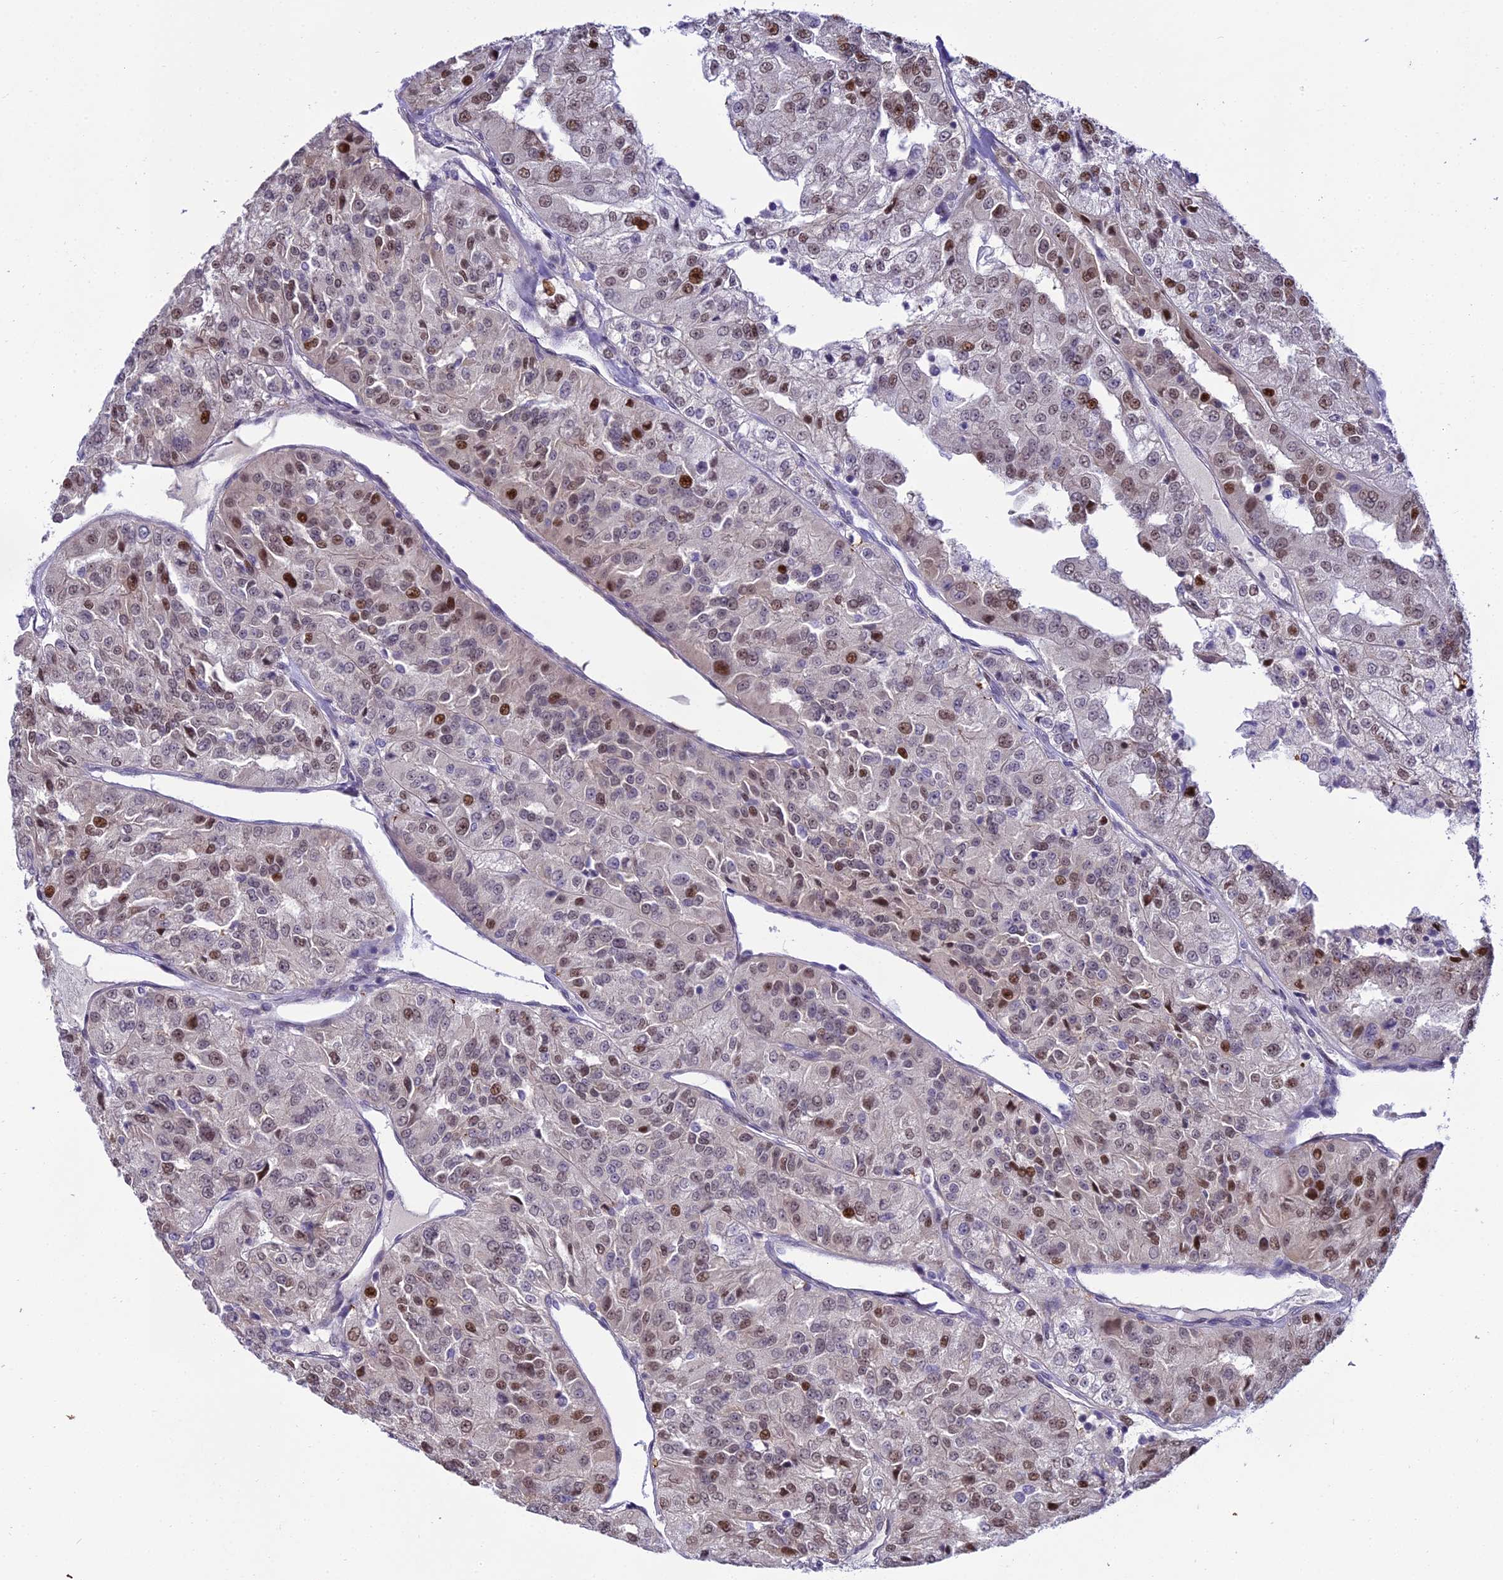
{"staining": {"intensity": "moderate", "quantity": "25%-75%", "location": "nuclear"}, "tissue": "renal cancer", "cell_type": "Tumor cells", "image_type": "cancer", "snomed": [{"axis": "morphology", "description": "Adenocarcinoma, NOS"}, {"axis": "topography", "description": "Kidney"}], "caption": "Human renal cancer (adenocarcinoma) stained for a protein (brown) reveals moderate nuclear positive staining in about 25%-75% of tumor cells.", "gene": "ZNF707", "patient": {"sex": "female", "age": 63}}